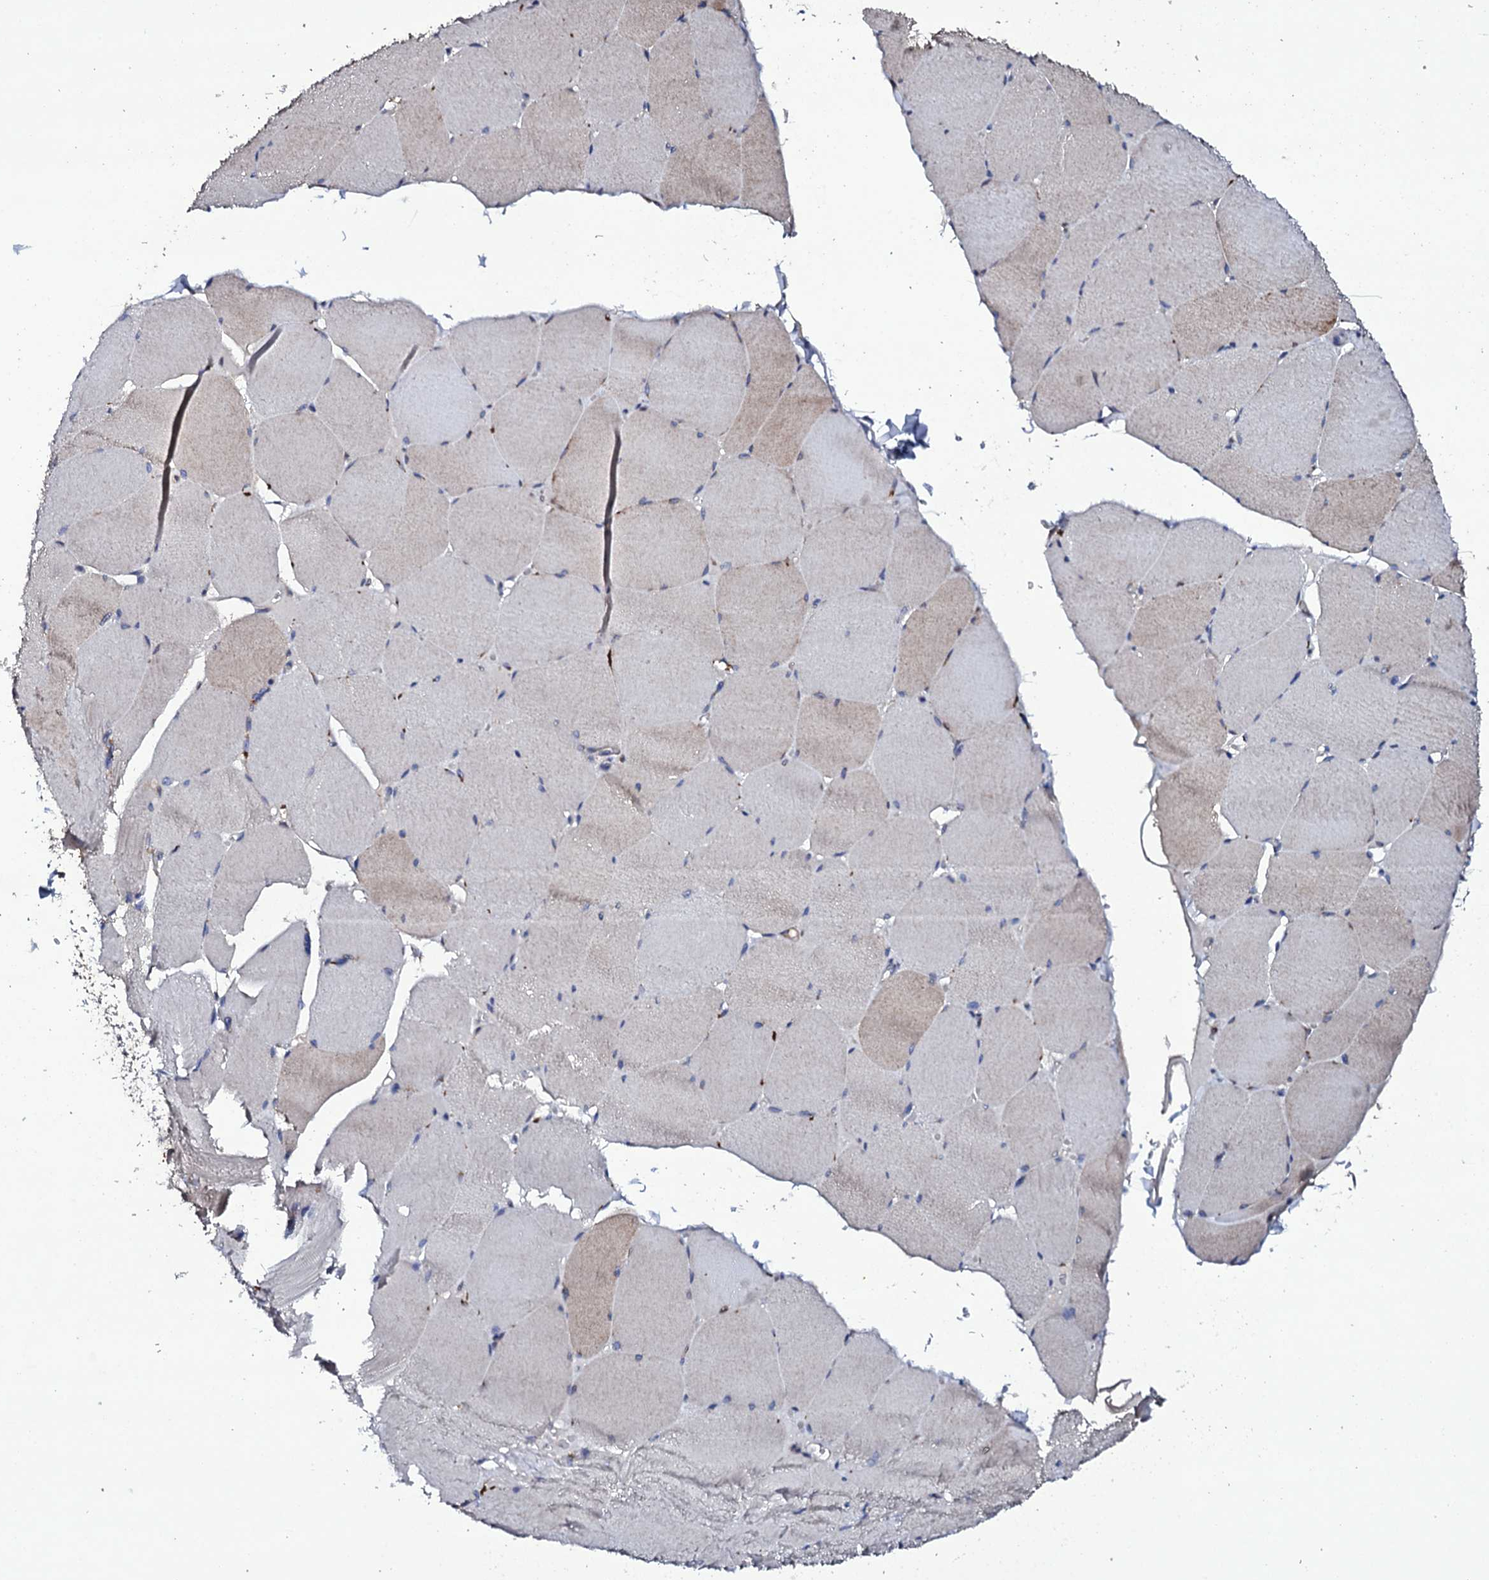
{"staining": {"intensity": "moderate", "quantity": "<25%", "location": "cytoplasmic/membranous"}, "tissue": "skeletal muscle", "cell_type": "Myocytes", "image_type": "normal", "snomed": [{"axis": "morphology", "description": "Normal tissue, NOS"}, {"axis": "topography", "description": "Skeletal muscle"}, {"axis": "topography", "description": "Head-Neck"}], "caption": "IHC (DAB (3,3'-diaminobenzidine)) staining of benign skeletal muscle exhibits moderate cytoplasmic/membranous protein positivity in about <25% of myocytes.", "gene": "BCL2L14", "patient": {"sex": "male", "age": 66}}